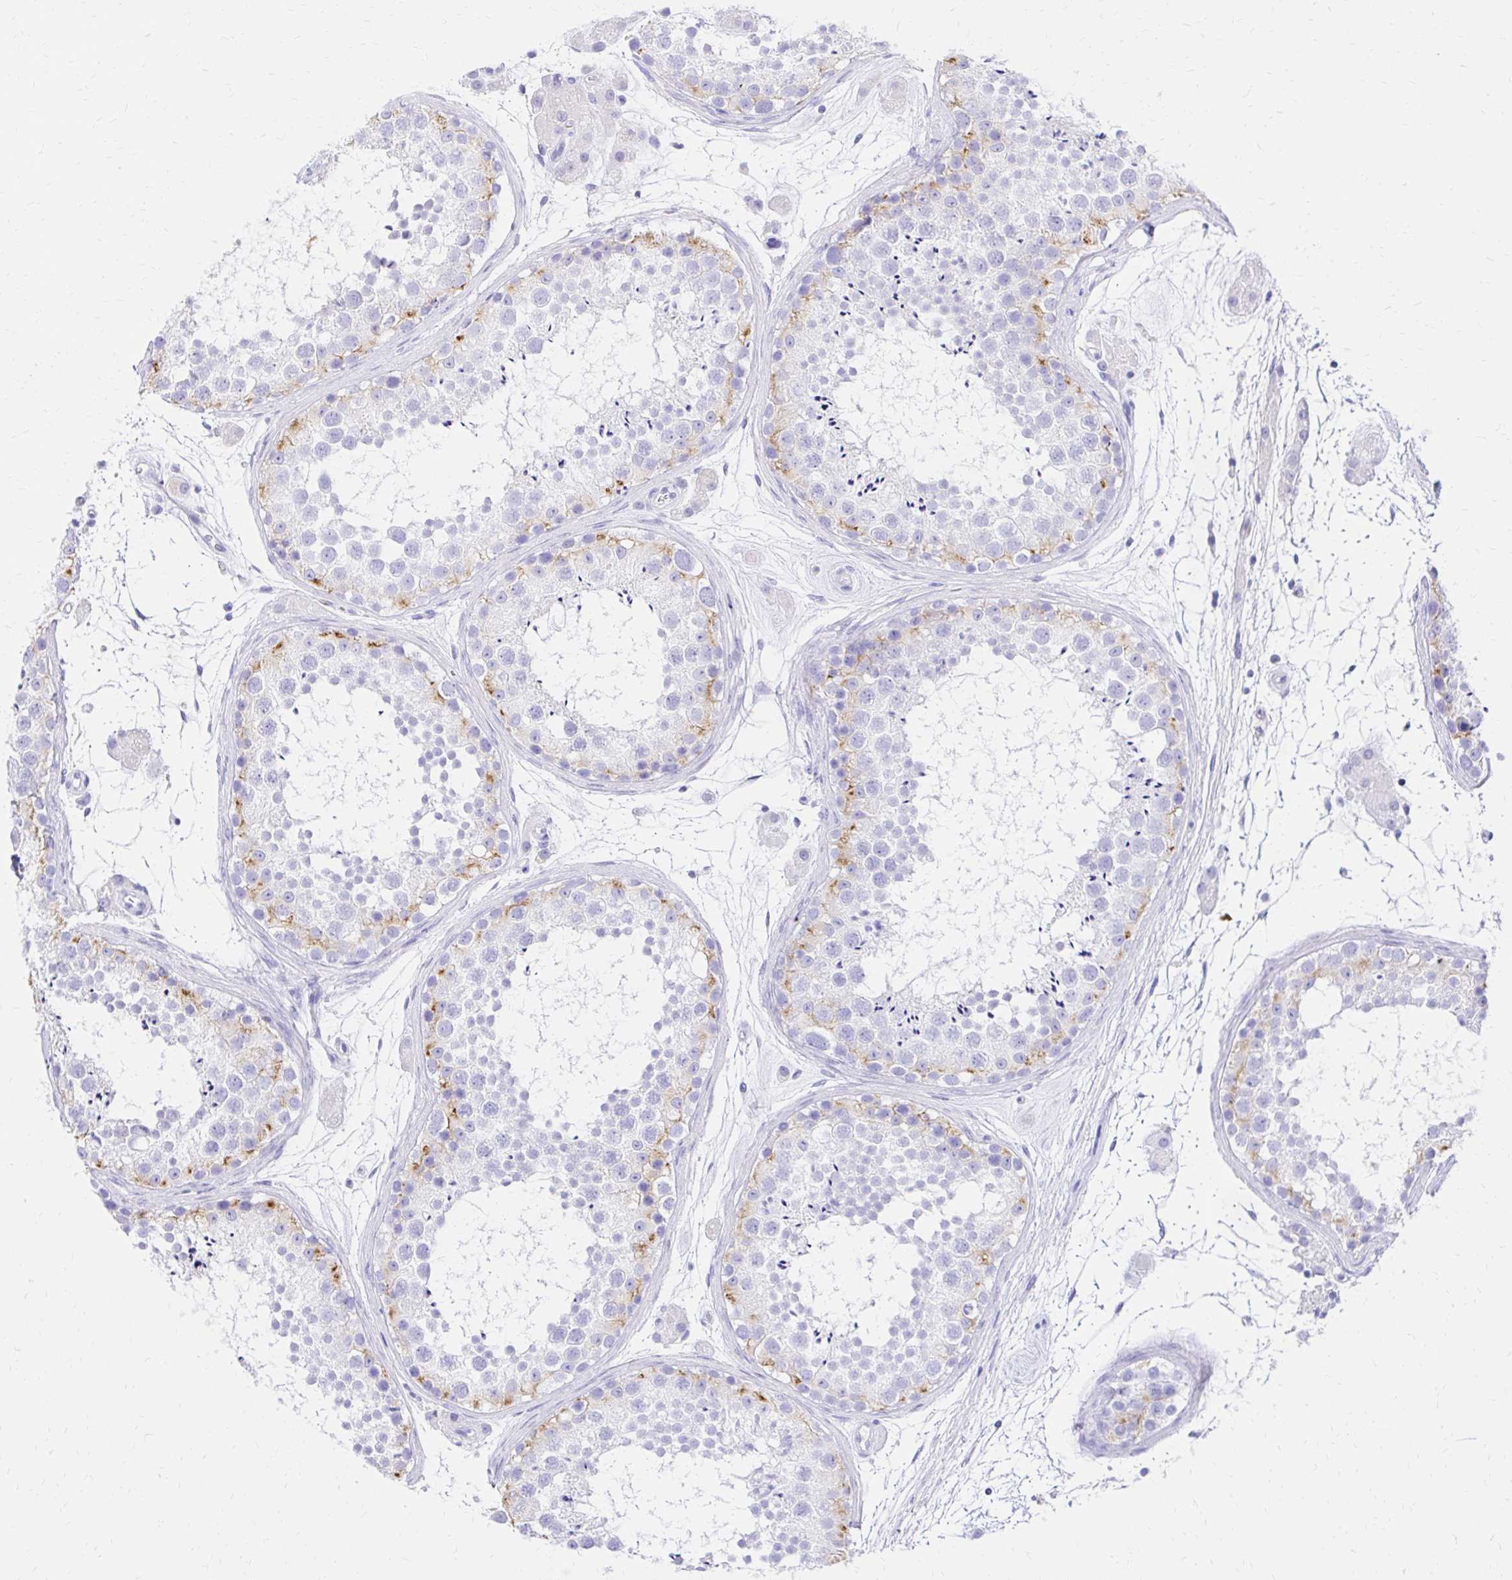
{"staining": {"intensity": "moderate", "quantity": "<25%", "location": "cytoplasmic/membranous"}, "tissue": "testis", "cell_type": "Cells in seminiferous ducts", "image_type": "normal", "snomed": [{"axis": "morphology", "description": "Normal tissue, NOS"}, {"axis": "topography", "description": "Testis"}], "caption": "Immunohistochemistry (IHC) (DAB (3,3'-diaminobenzidine)) staining of benign testis exhibits moderate cytoplasmic/membranous protein staining in about <25% of cells in seminiferous ducts.", "gene": "S100G", "patient": {"sex": "male", "age": 41}}